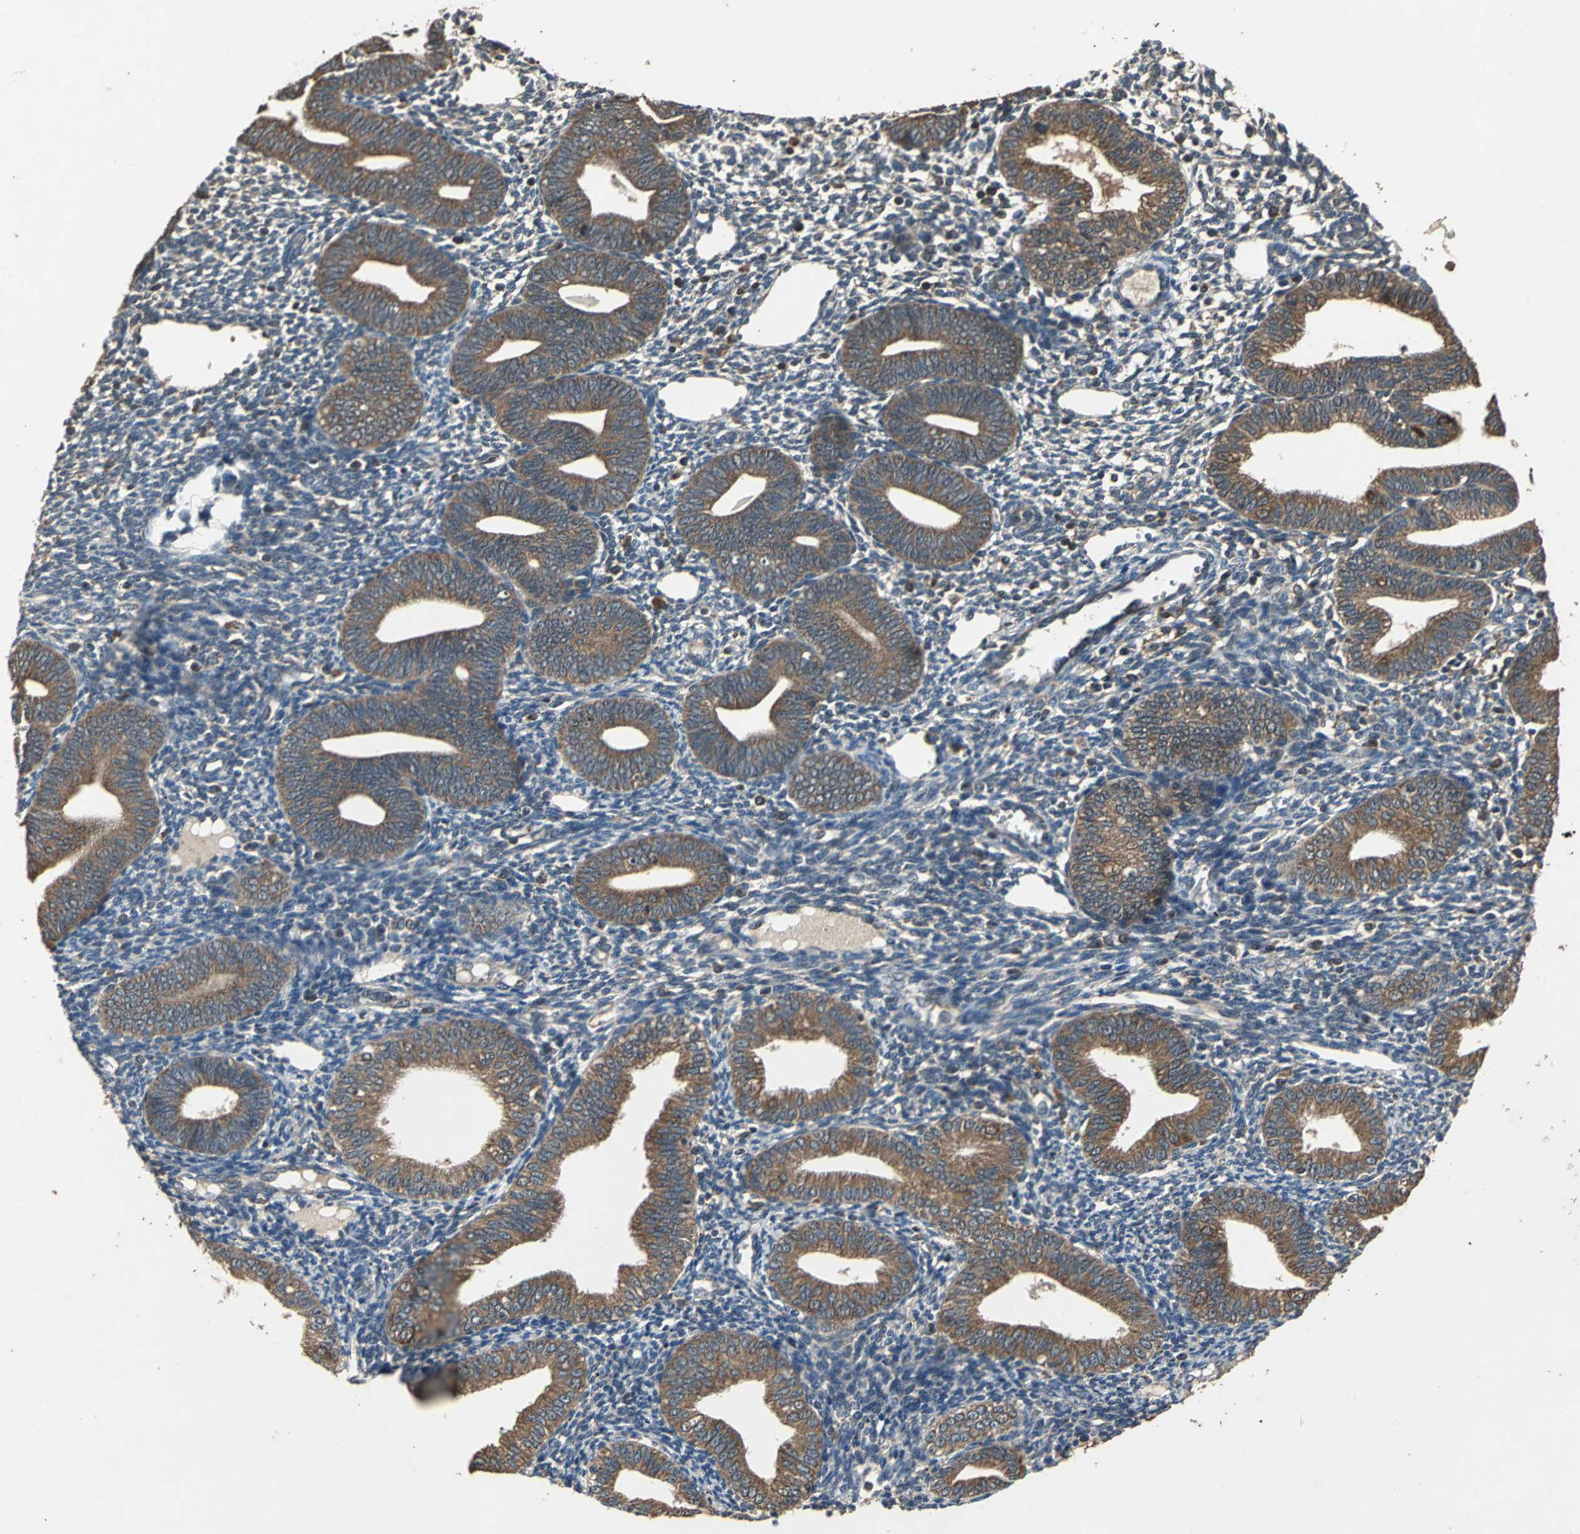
{"staining": {"intensity": "moderate", "quantity": "25%-75%", "location": "cytoplasmic/membranous"}, "tissue": "endometrium", "cell_type": "Cells in endometrial stroma", "image_type": "normal", "snomed": [{"axis": "morphology", "description": "Normal tissue, NOS"}, {"axis": "topography", "description": "Endometrium"}], "caption": "Moderate cytoplasmic/membranous protein staining is identified in approximately 25%-75% of cells in endometrial stroma in endometrium. (brown staining indicates protein expression, while blue staining denotes nuclei).", "gene": "ZNF608", "patient": {"sex": "female", "age": 61}}